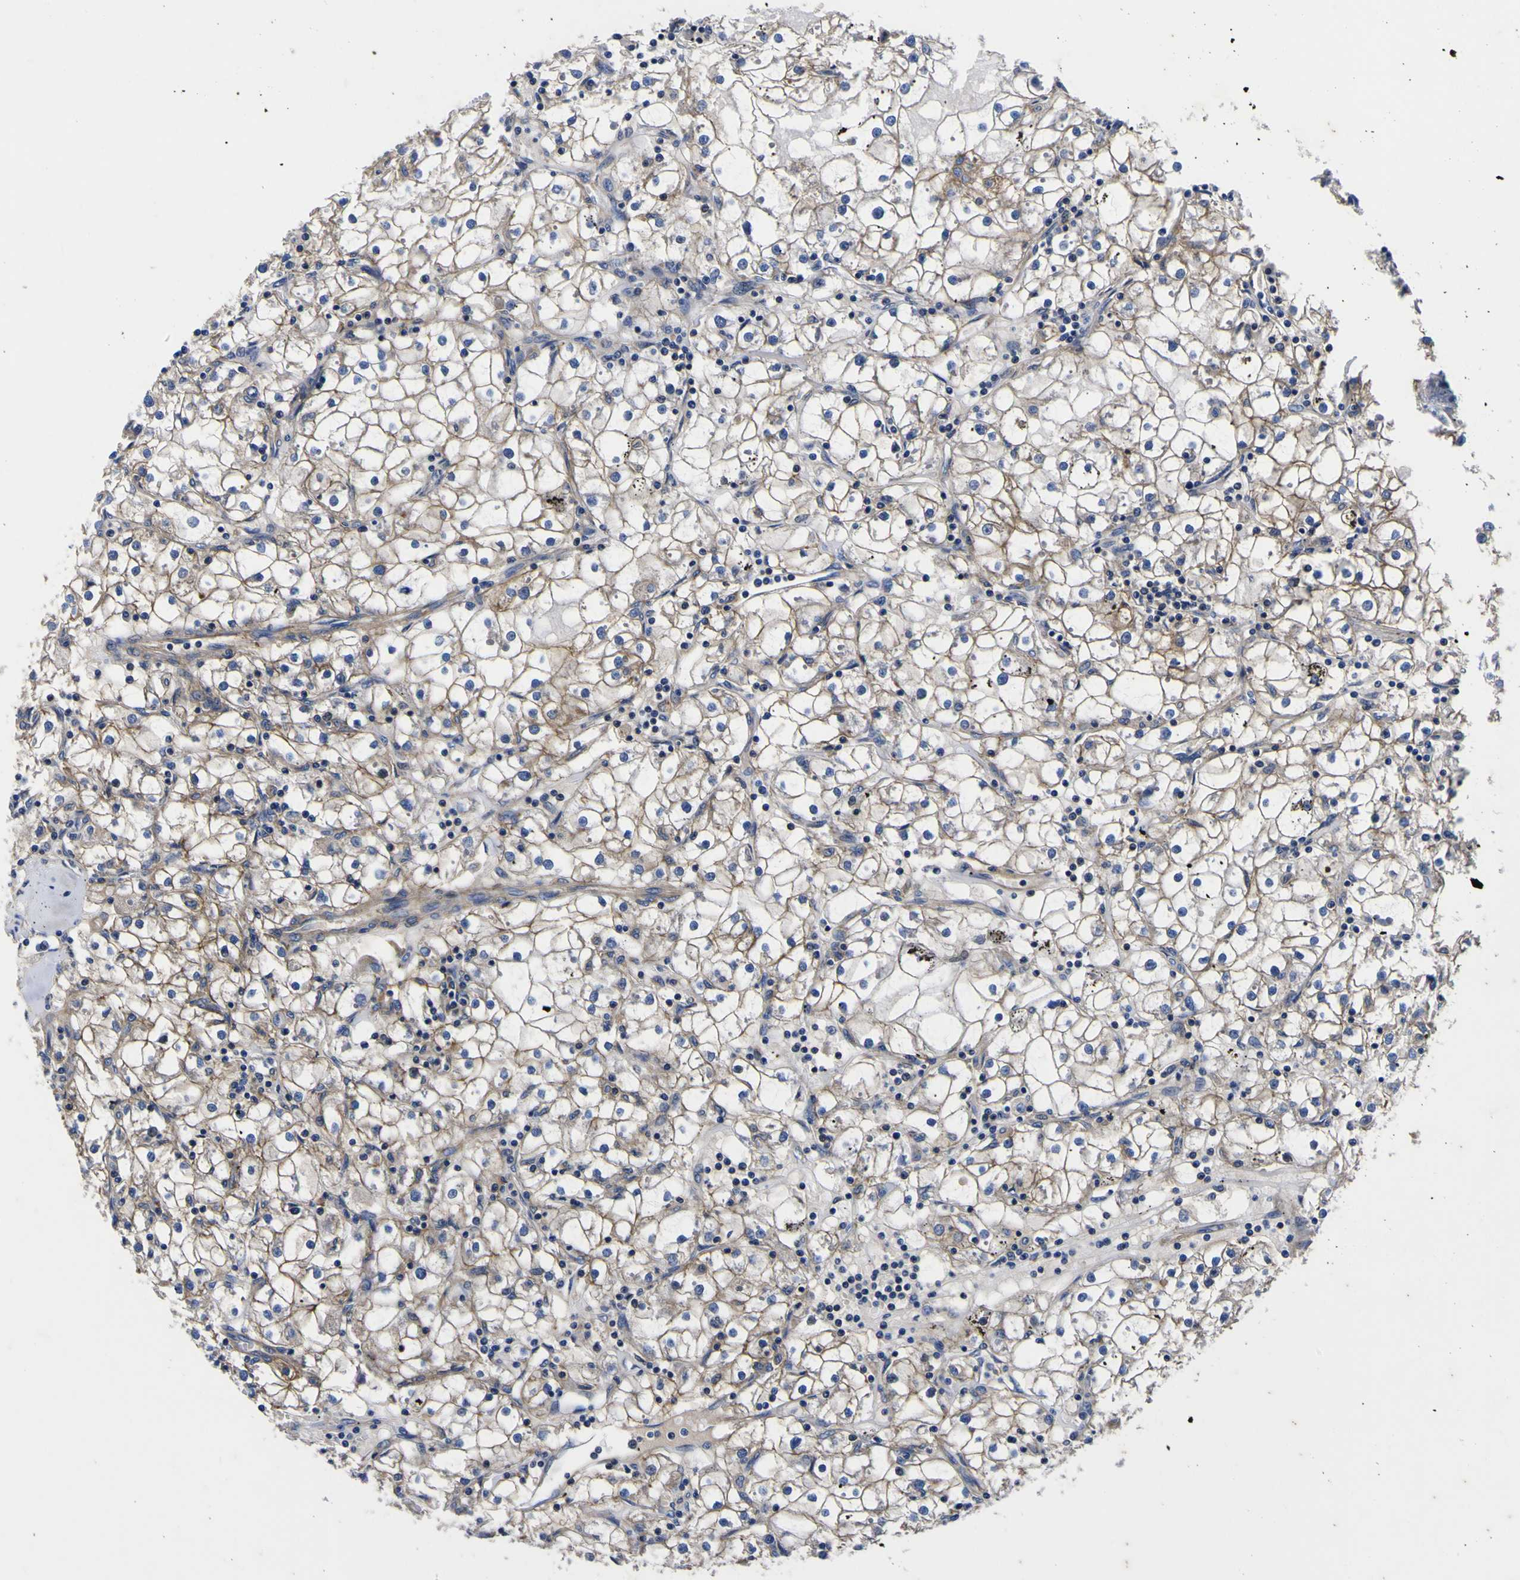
{"staining": {"intensity": "weak", "quantity": ">75%", "location": "cytoplasmic/membranous"}, "tissue": "renal cancer", "cell_type": "Tumor cells", "image_type": "cancer", "snomed": [{"axis": "morphology", "description": "Adenocarcinoma, NOS"}, {"axis": "topography", "description": "Kidney"}], "caption": "Weak cytoplasmic/membranous staining for a protein is present in approximately >75% of tumor cells of adenocarcinoma (renal) using immunohistochemistry.", "gene": "VASN", "patient": {"sex": "male", "age": 56}}